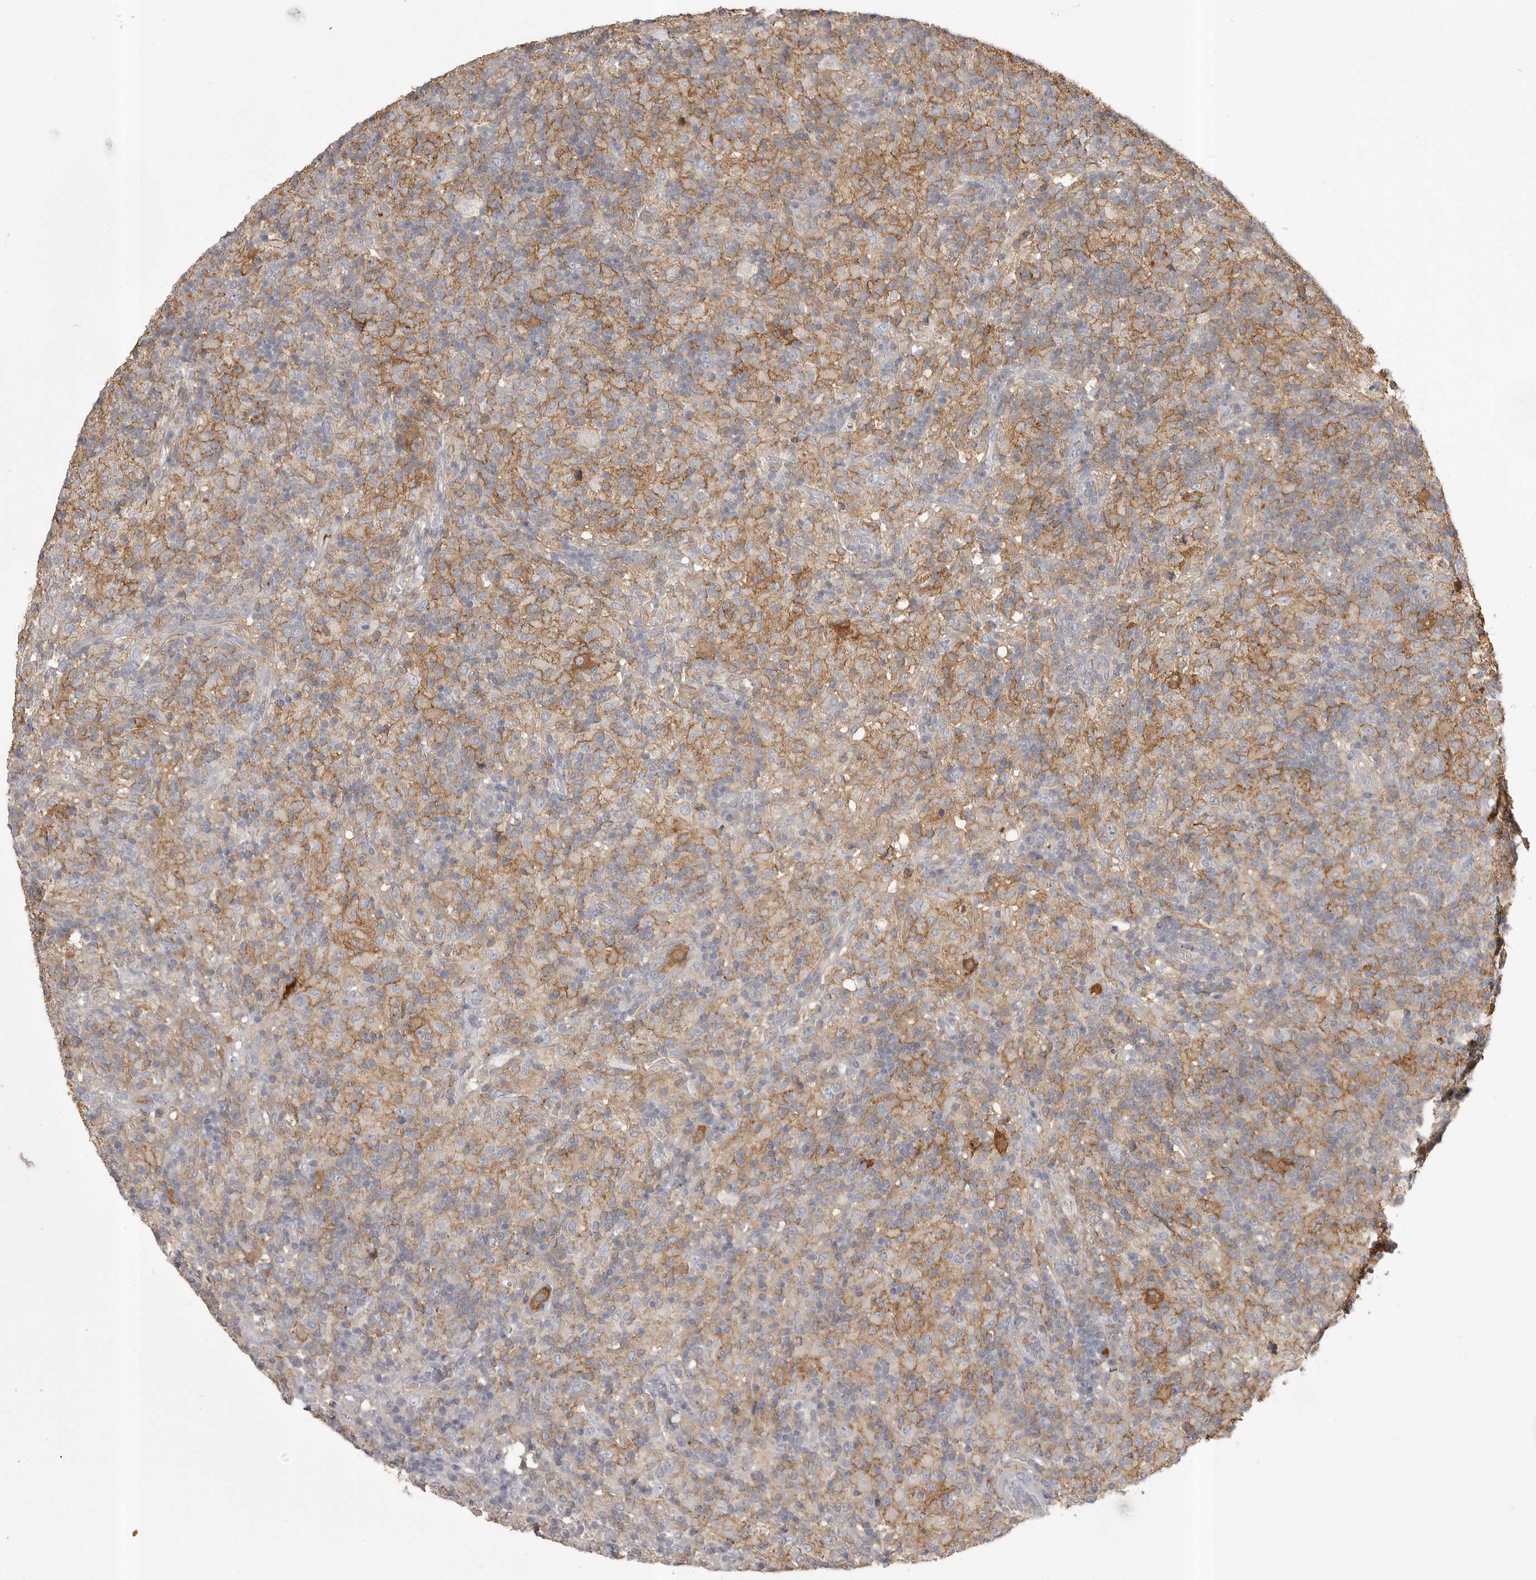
{"staining": {"intensity": "negative", "quantity": "none", "location": "none"}, "tissue": "lymphoma", "cell_type": "Tumor cells", "image_type": "cancer", "snomed": [{"axis": "morphology", "description": "Hodgkin's disease, NOS"}, {"axis": "topography", "description": "Lymph node"}], "caption": "DAB immunohistochemical staining of Hodgkin's disease displays no significant positivity in tumor cells.", "gene": "CMTM6", "patient": {"sex": "male", "age": 70}}